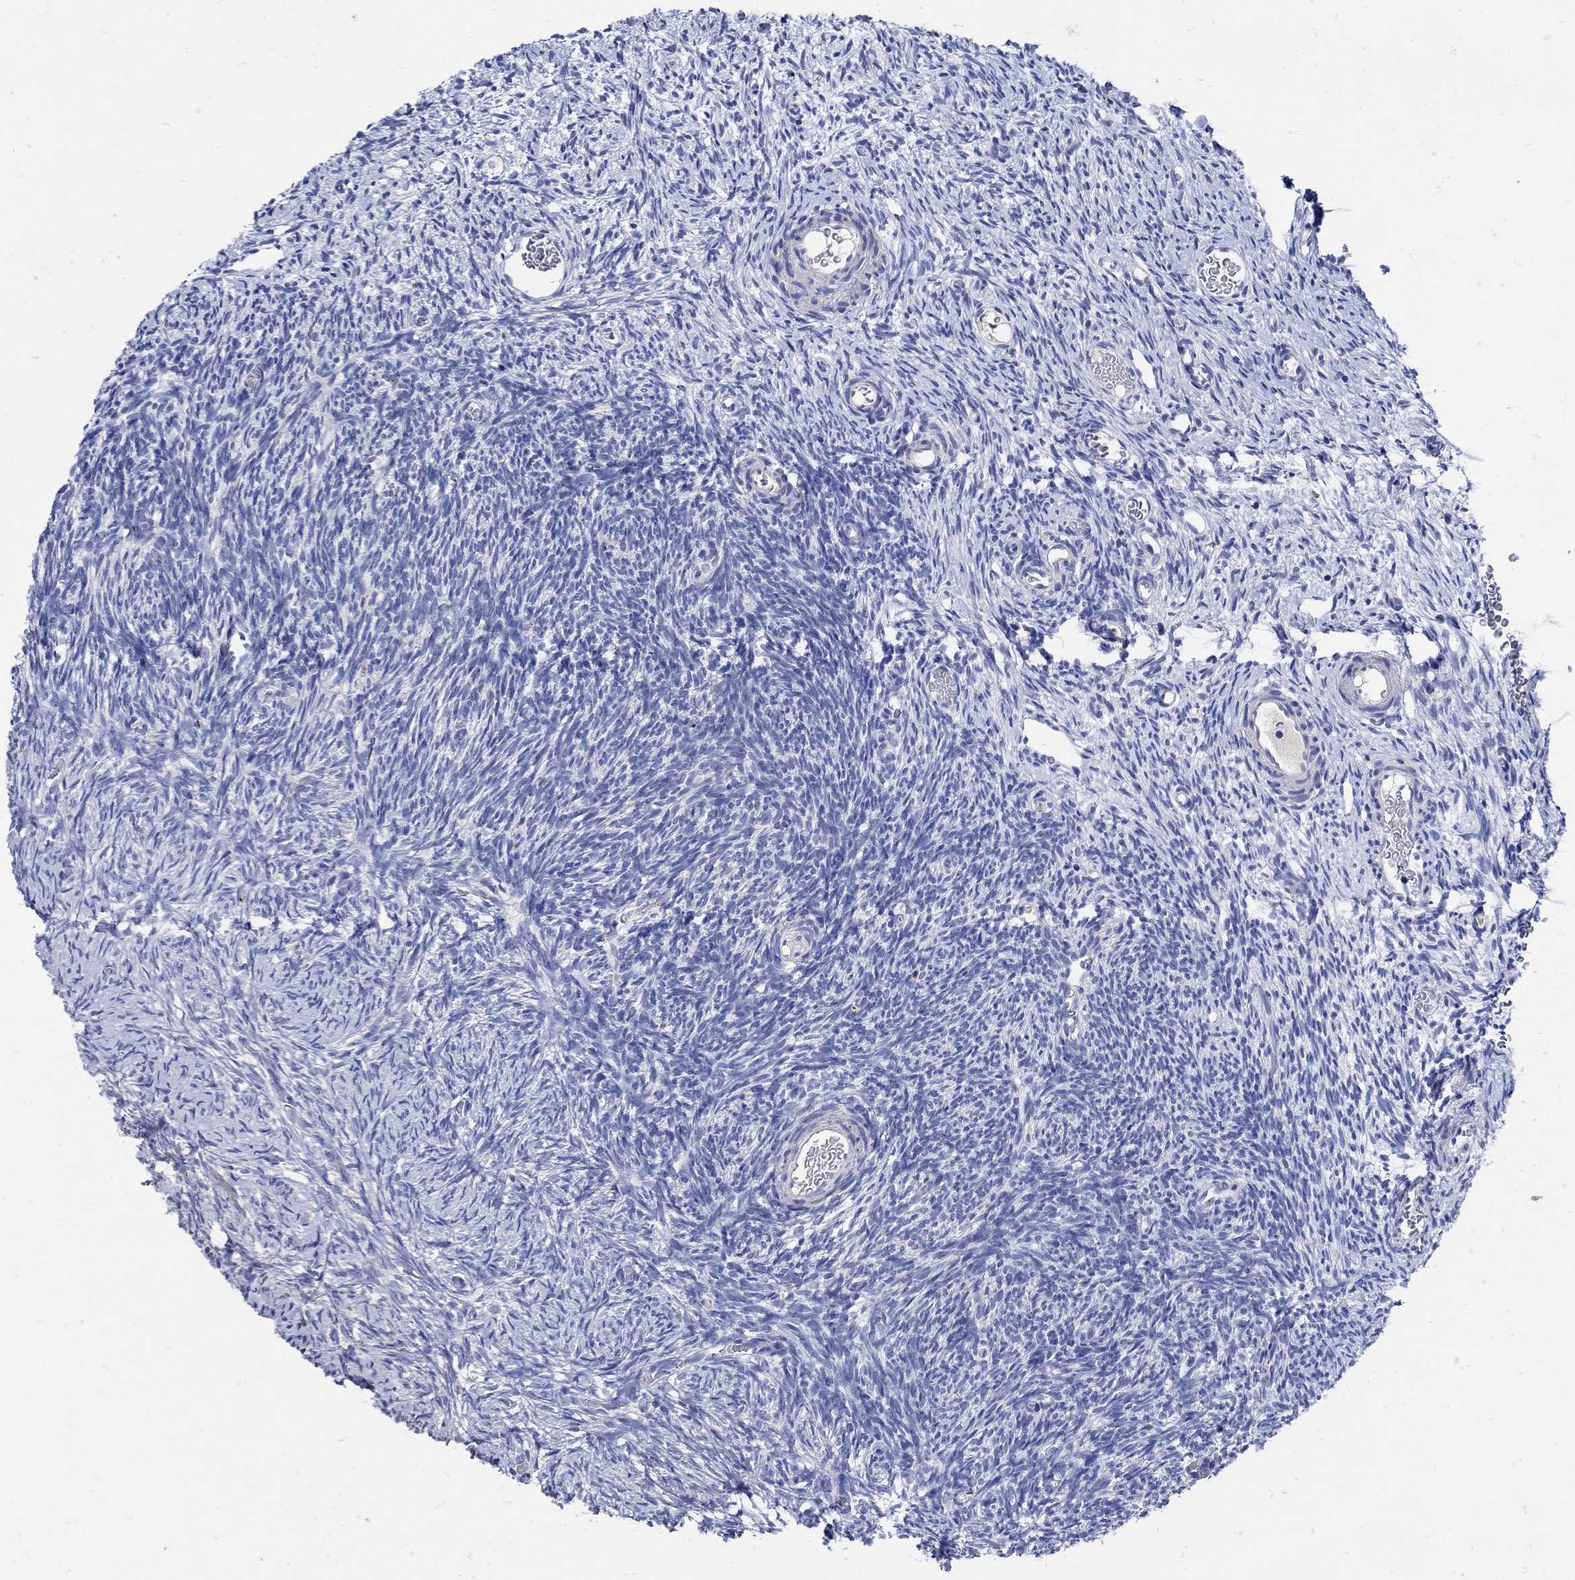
{"staining": {"intensity": "negative", "quantity": "none", "location": "none"}, "tissue": "ovary", "cell_type": "Follicle cells", "image_type": "normal", "snomed": [{"axis": "morphology", "description": "Normal tissue, NOS"}, {"axis": "topography", "description": "Ovary"}], "caption": "This is an immunohistochemistry photomicrograph of benign ovary. There is no positivity in follicle cells.", "gene": "NOS1", "patient": {"sex": "female", "age": 39}}